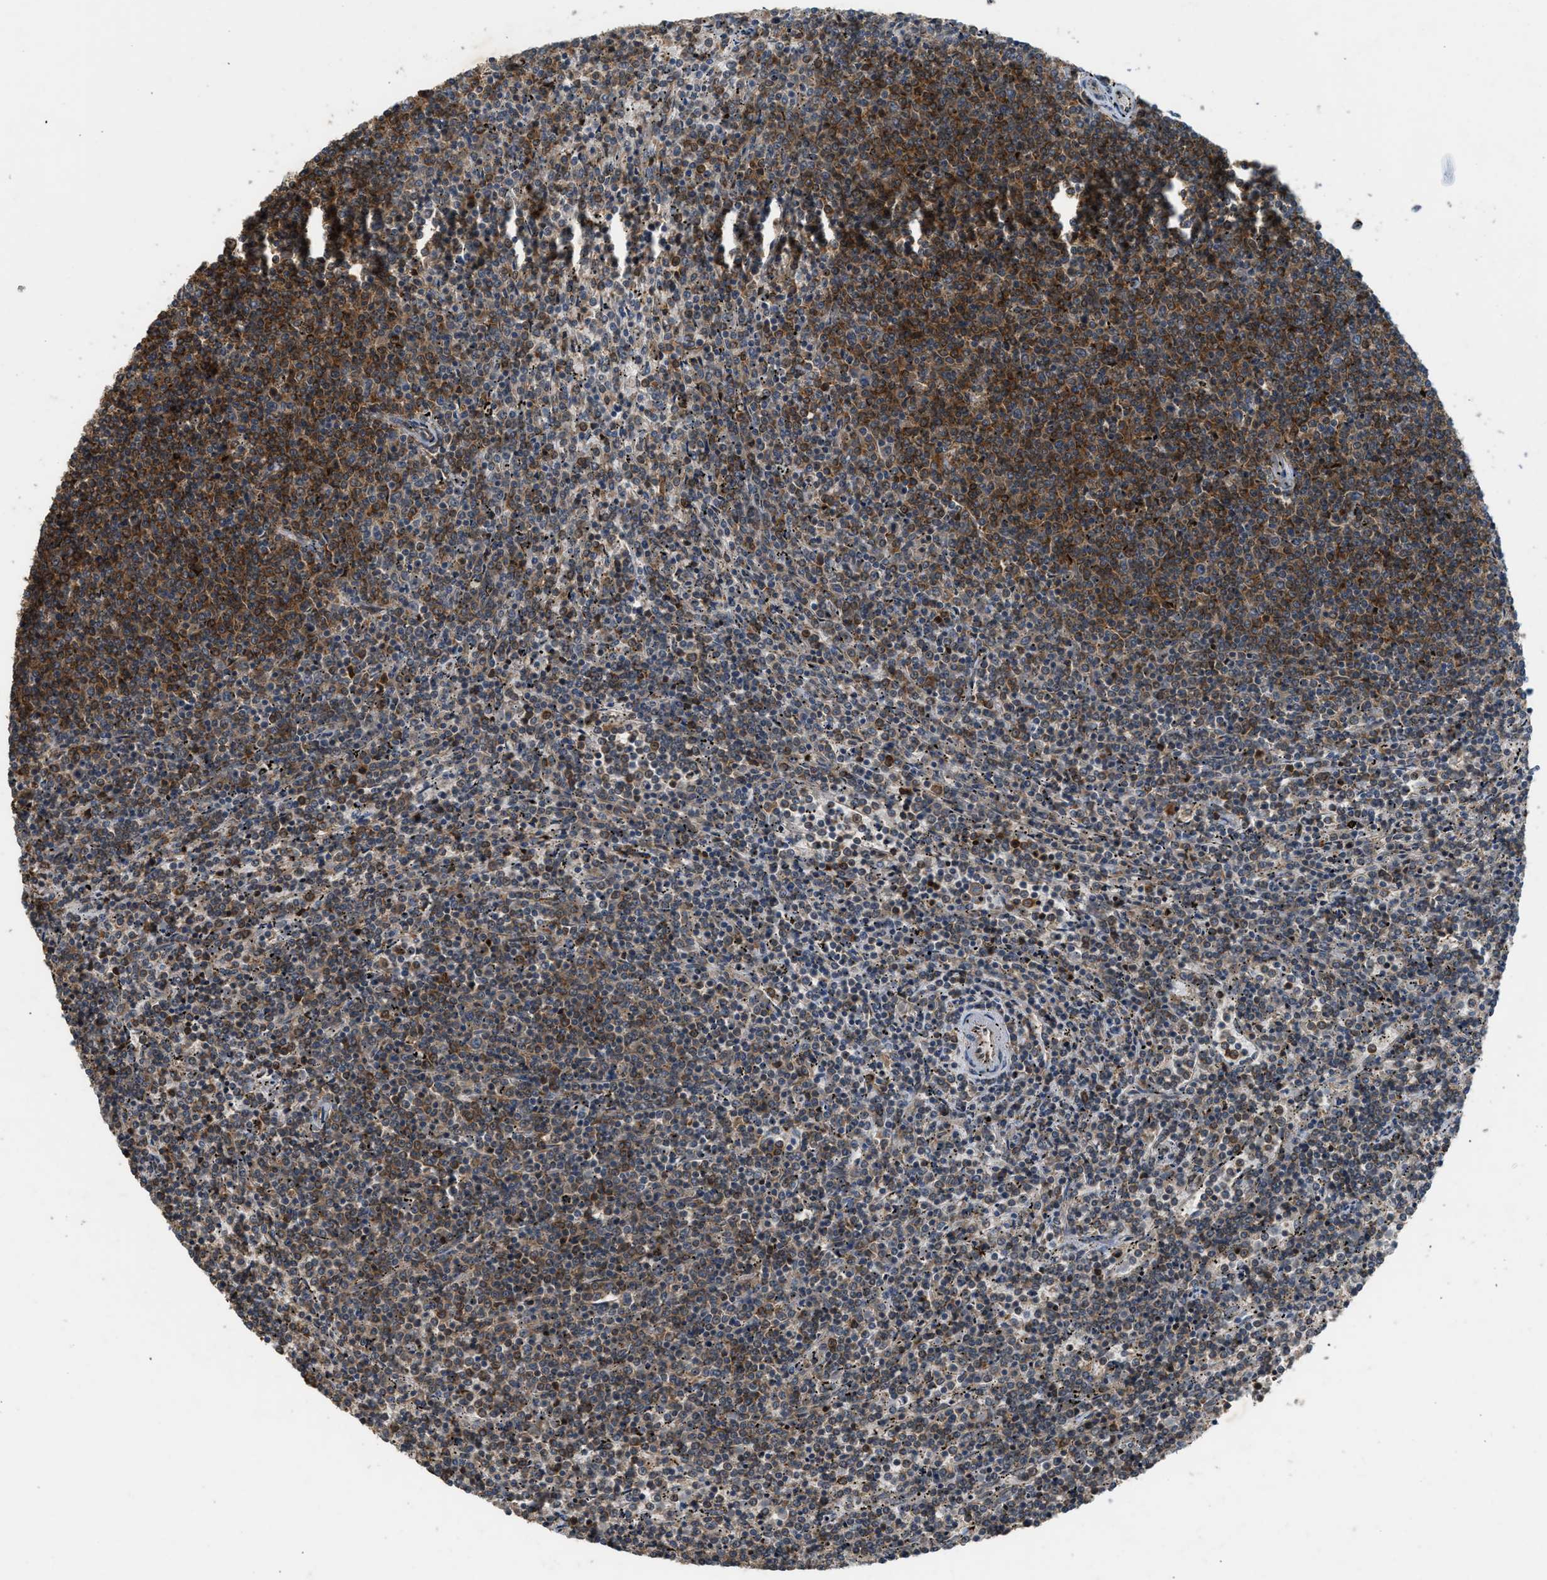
{"staining": {"intensity": "moderate", "quantity": "25%-75%", "location": "cytoplasmic/membranous"}, "tissue": "lymphoma", "cell_type": "Tumor cells", "image_type": "cancer", "snomed": [{"axis": "morphology", "description": "Malignant lymphoma, non-Hodgkin's type, Low grade"}, {"axis": "topography", "description": "Spleen"}], "caption": "Protein expression analysis of human malignant lymphoma, non-Hodgkin's type (low-grade) reveals moderate cytoplasmic/membranous expression in approximately 25%-75% of tumor cells. (brown staining indicates protein expression, while blue staining denotes nuclei).", "gene": "HIP1R", "patient": {"sex": "female", "age": 50}}